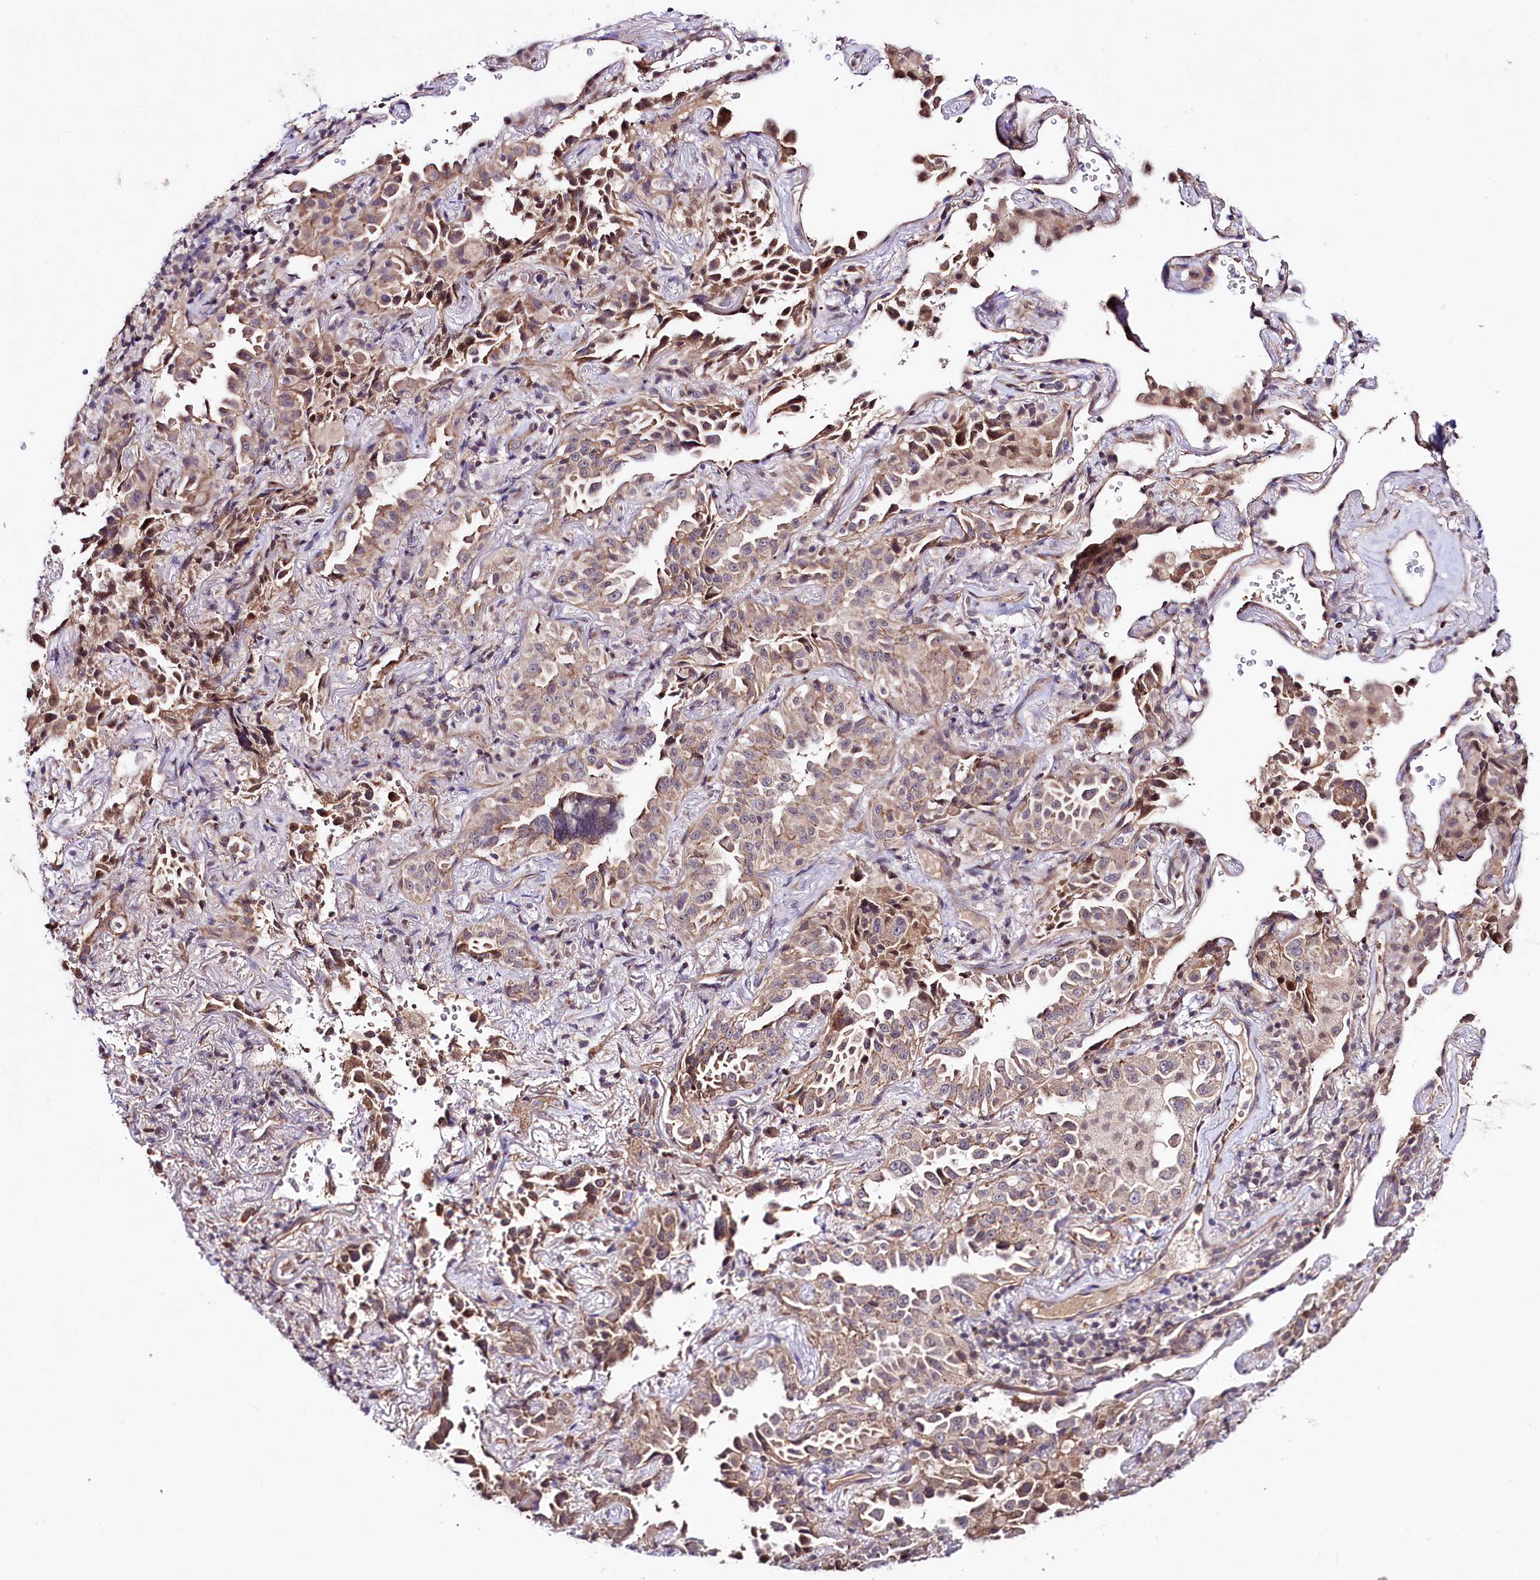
{"staining": {"intensity": "moderate", "quantity": ">75%", "location": "cytoplasmic/membranous,nuclear"}, "tissue": "lung cancer", "cell_type": "Tumor cells", "image_type": "cancer", "snomed": [{"axis": "morphology", "description": "Adenocarcinoma, NOS"}, {"axis": "topography", "description": "Lung"}], "caption": "Human lung cancer stained with a brown dye shows moderate cytoplasmic/membranous and nuclear positive staining in approximately >75% of tumor cells.", "gene": "TAFAZZIN", "patient": {"sex": "female", "age": 69}}